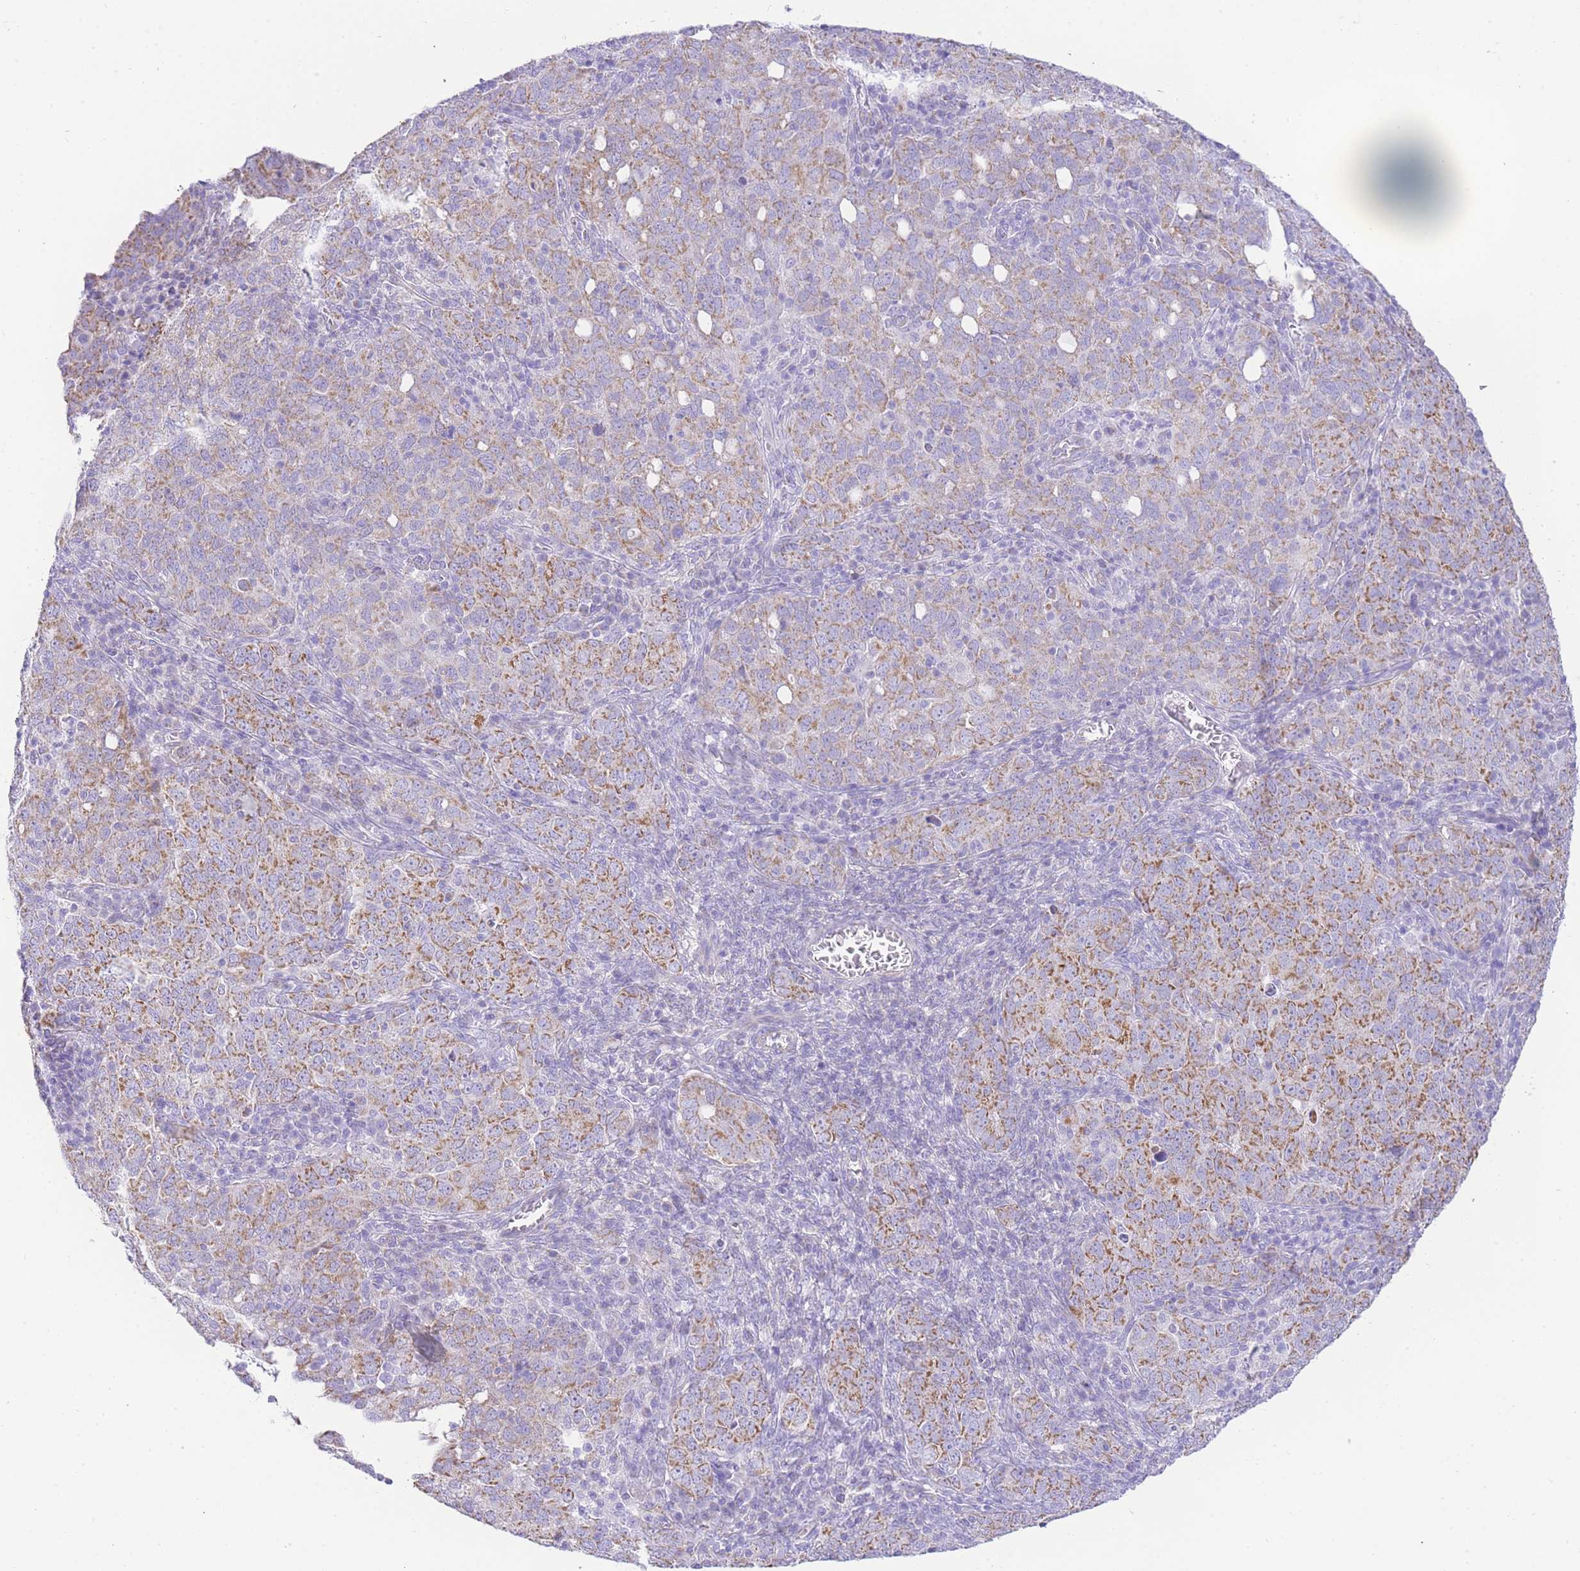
{"staining": {"intensity": "moderate", "quantity": "25%-75%", "location": "cytoplasmic/membranous"}, "tissue": "ovarian cancer", "cell_type": "Tumor cells", "image_type": "cancer", "snomed": [{"axis": "morphology", "description": "Carcinoma, endometroid"}, {"axis": "topography", "description": "Ovary"}], "caption": "Immunohistochemical staining of human ovarian cancer (endometroid carcinoma) demonstrates moderate cytoplasmic/membranous protein staining in approximately 25%-75% of tumor cells. (DAB (3,3'-diaminobenzidine) IHC with brightfield microscopy, high magnification).", "gene": "ACSM4", "patient": {"sex": "female", "age": 62}}